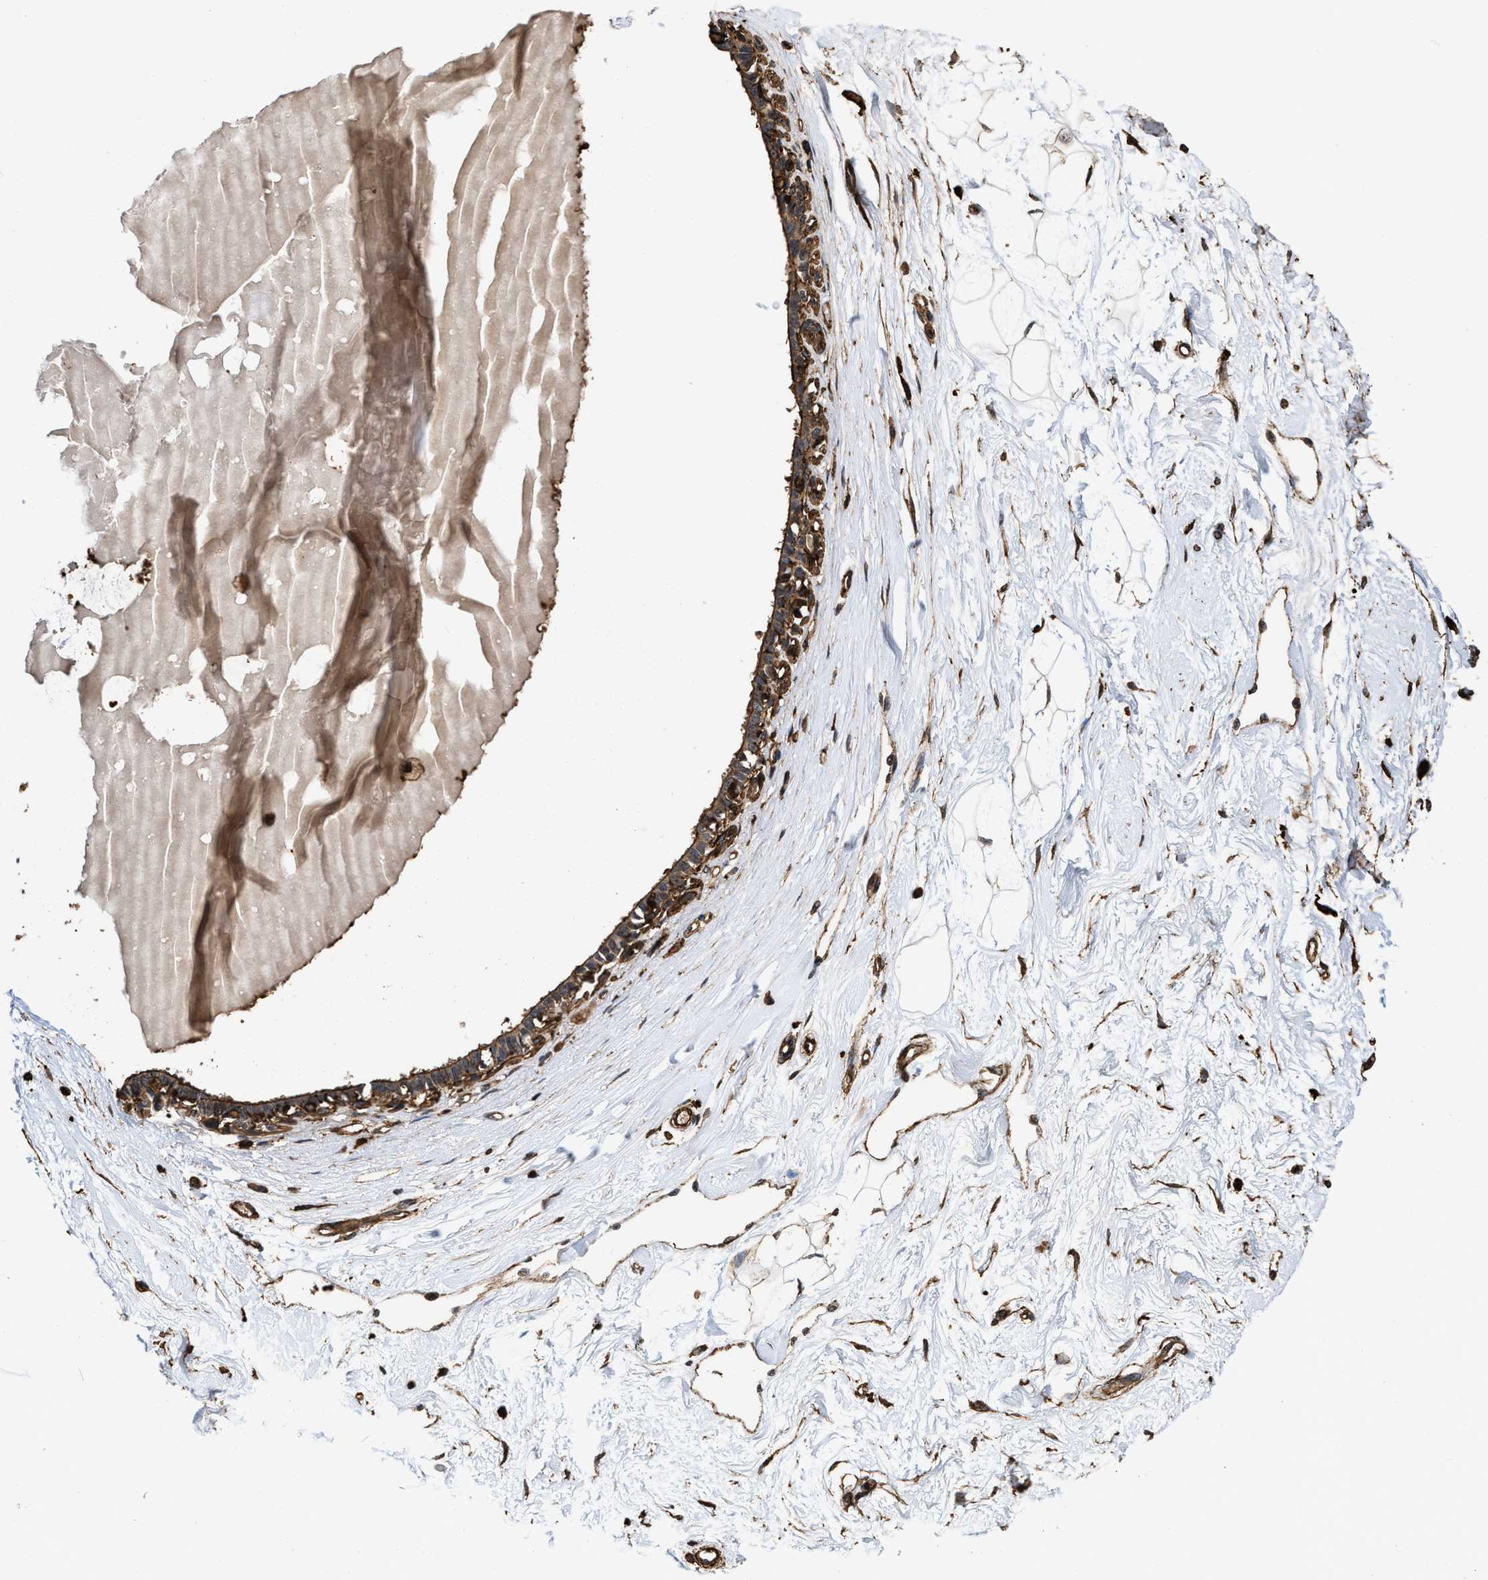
{"staining": {"intensity": "strong", "quantity": ">75%", "location": "cytoplasmic/membranous"}, "tissue": "breast", "cell_type": "Adipocytes", "image_type": "normal", "snomed": [{"axis": "morphology", "description": "Normal tissue, NOS"}, {"axis": "topography", "description": "Breast"}], "caption": "An image of breast stained for a protein reveals strong cytoplasmic/membranous brown staining in adipocytes.", "gene": "KBTBD2", "patient": {"sex": "female", "age": 45}}